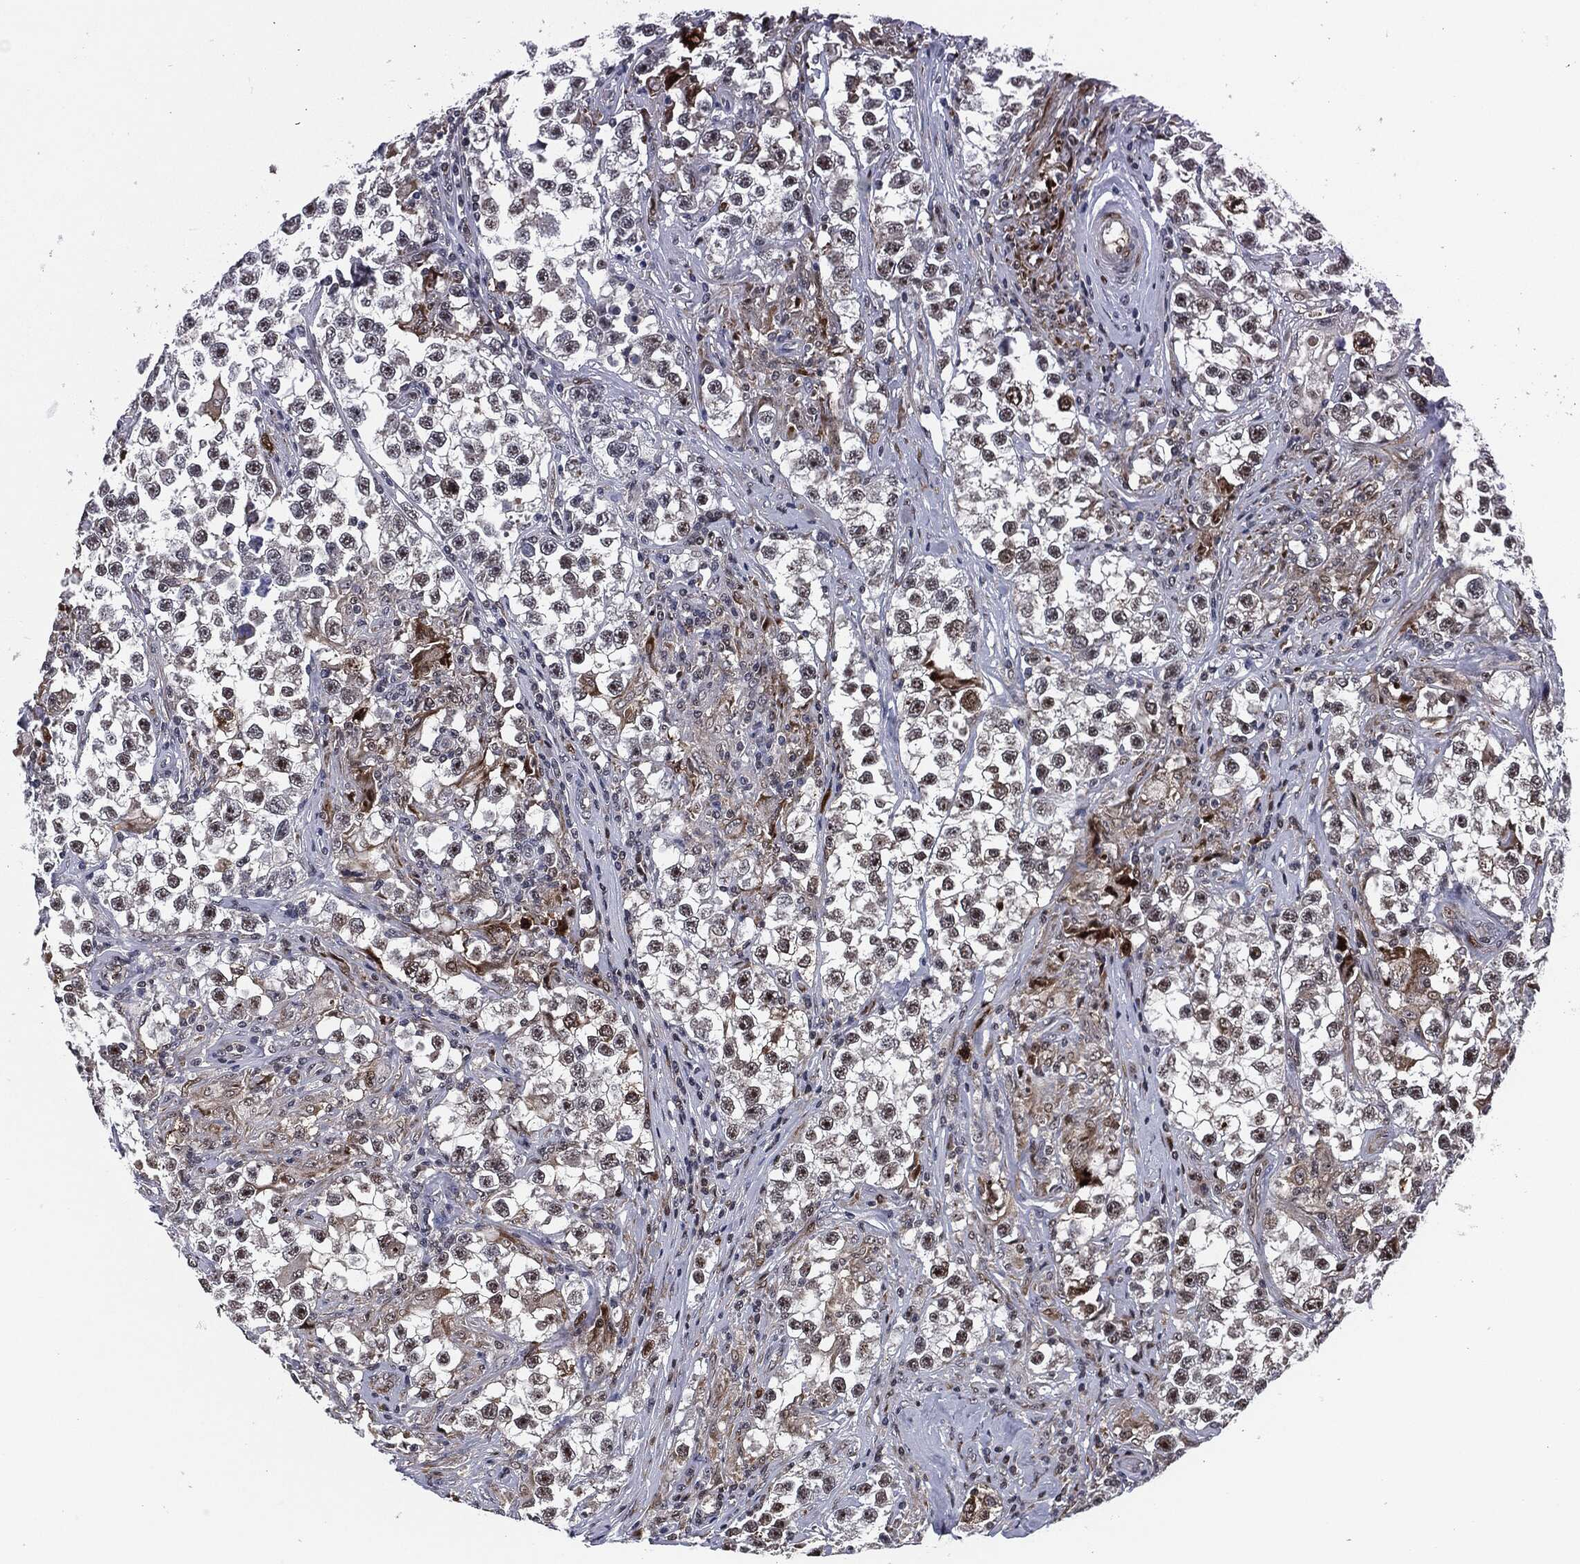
{"staining": {"intensity": "strong", "quantity": "<25%", "location": "nuclear"}, "tissue": "testis cancer", "cell_type": "Tumor cells", "image_type": "cancer", "snomed": [{"axis": "morphology", "description": "Seminoma, NOS"}, {"axis": "topography", "description": "Testis"}], "caption": "High-power microscopy captured an IHC histopathology image of seminoma (testis), revealing strong nuclear staining in about <25% of tumor cells.", "gene": "AKT2", "patient": {"sex": "male", "age": 46}}